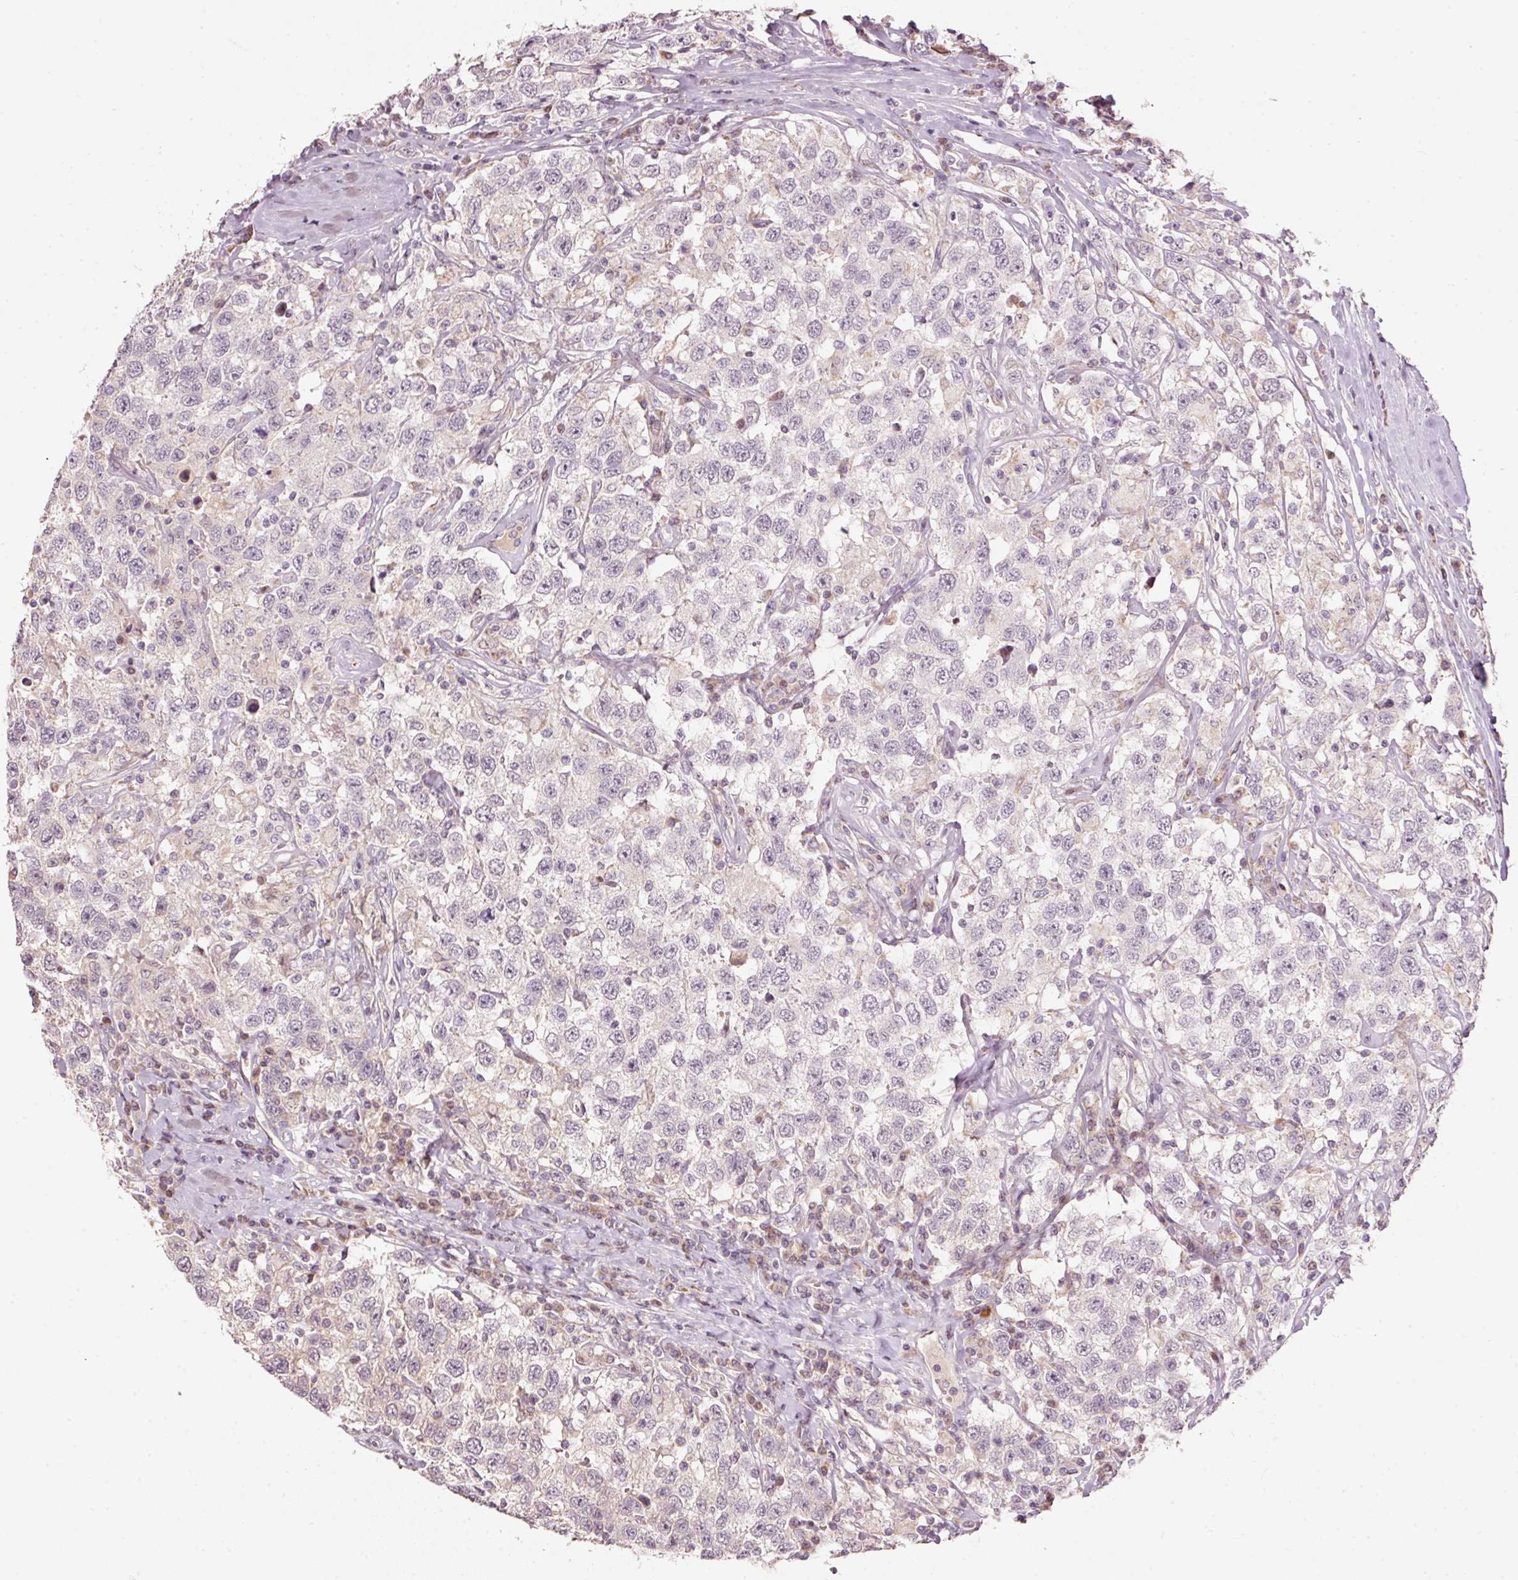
{"staining": {"intensity": "negative", "quantity": "none", "location": "none"}, "tissue": "testis cancer", "cell_type": "Tumor cells", "image_type": "cancer", "snomed": [{"axis": "morphology", "description": "Seminoma, NOS"}, {"axis": "topography", "description": "Testis"}], "caption": "Protein analysis of seminoma (testis) demonstrates no significant staining in tumor cells.", "gene": "TOB2", "patient": {"sex": "male", "age": 41}}